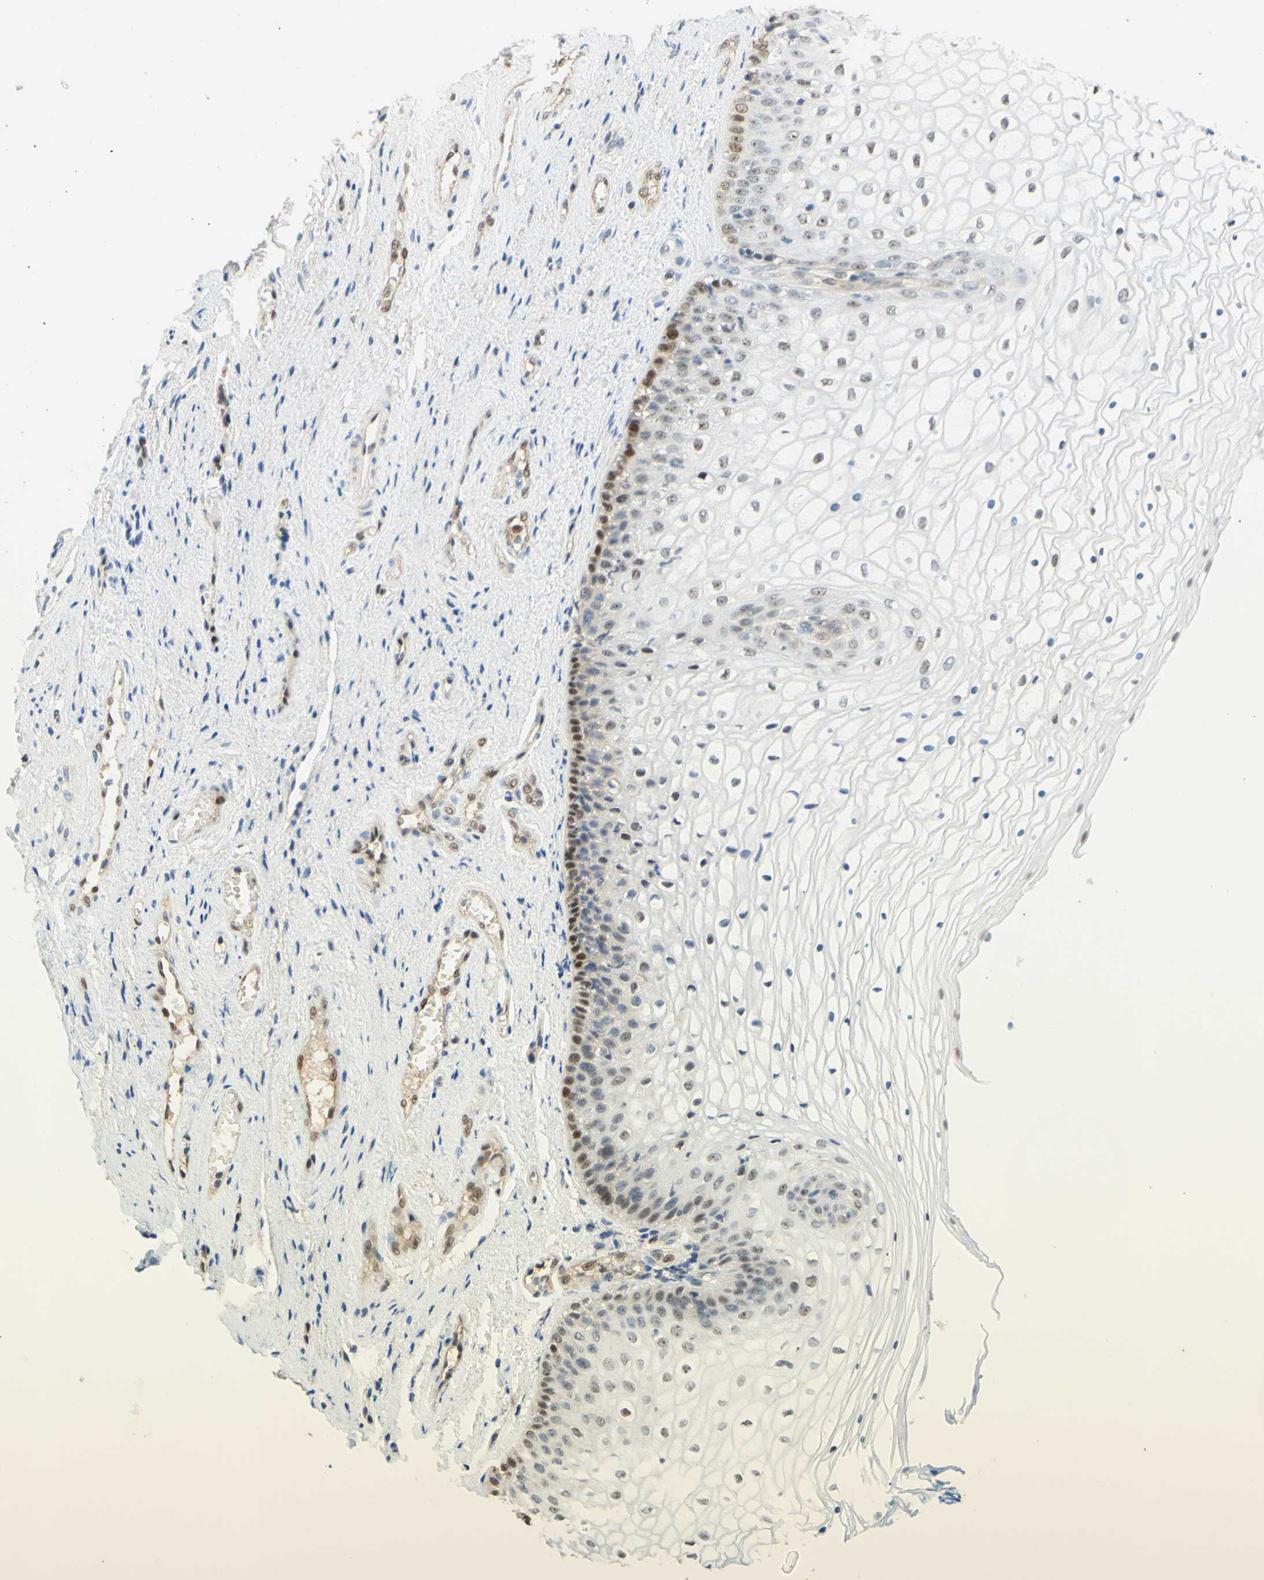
{"staining": {"intensity": "moderate", "quantity": "<25%", "location": "nuclear"}, "tissue": "vagina", "cell_type": "Squamous epithelial cells", "image_type": "normal", "snomed": [{"axis": "morphology", "description": "Normal tissue, NOS"}, {"axis": "topography", "description": "Vagina"}], "caption": "IHC (DAB) staining of benign vagina exhibits moderate nuclear protein positivity in about <25% of squamous epithelial cells. (DAB = brown stain, brightfield microscopy at high magnification).", "gene": "POLB", "patient": {"sex": "female", "age": 34}}